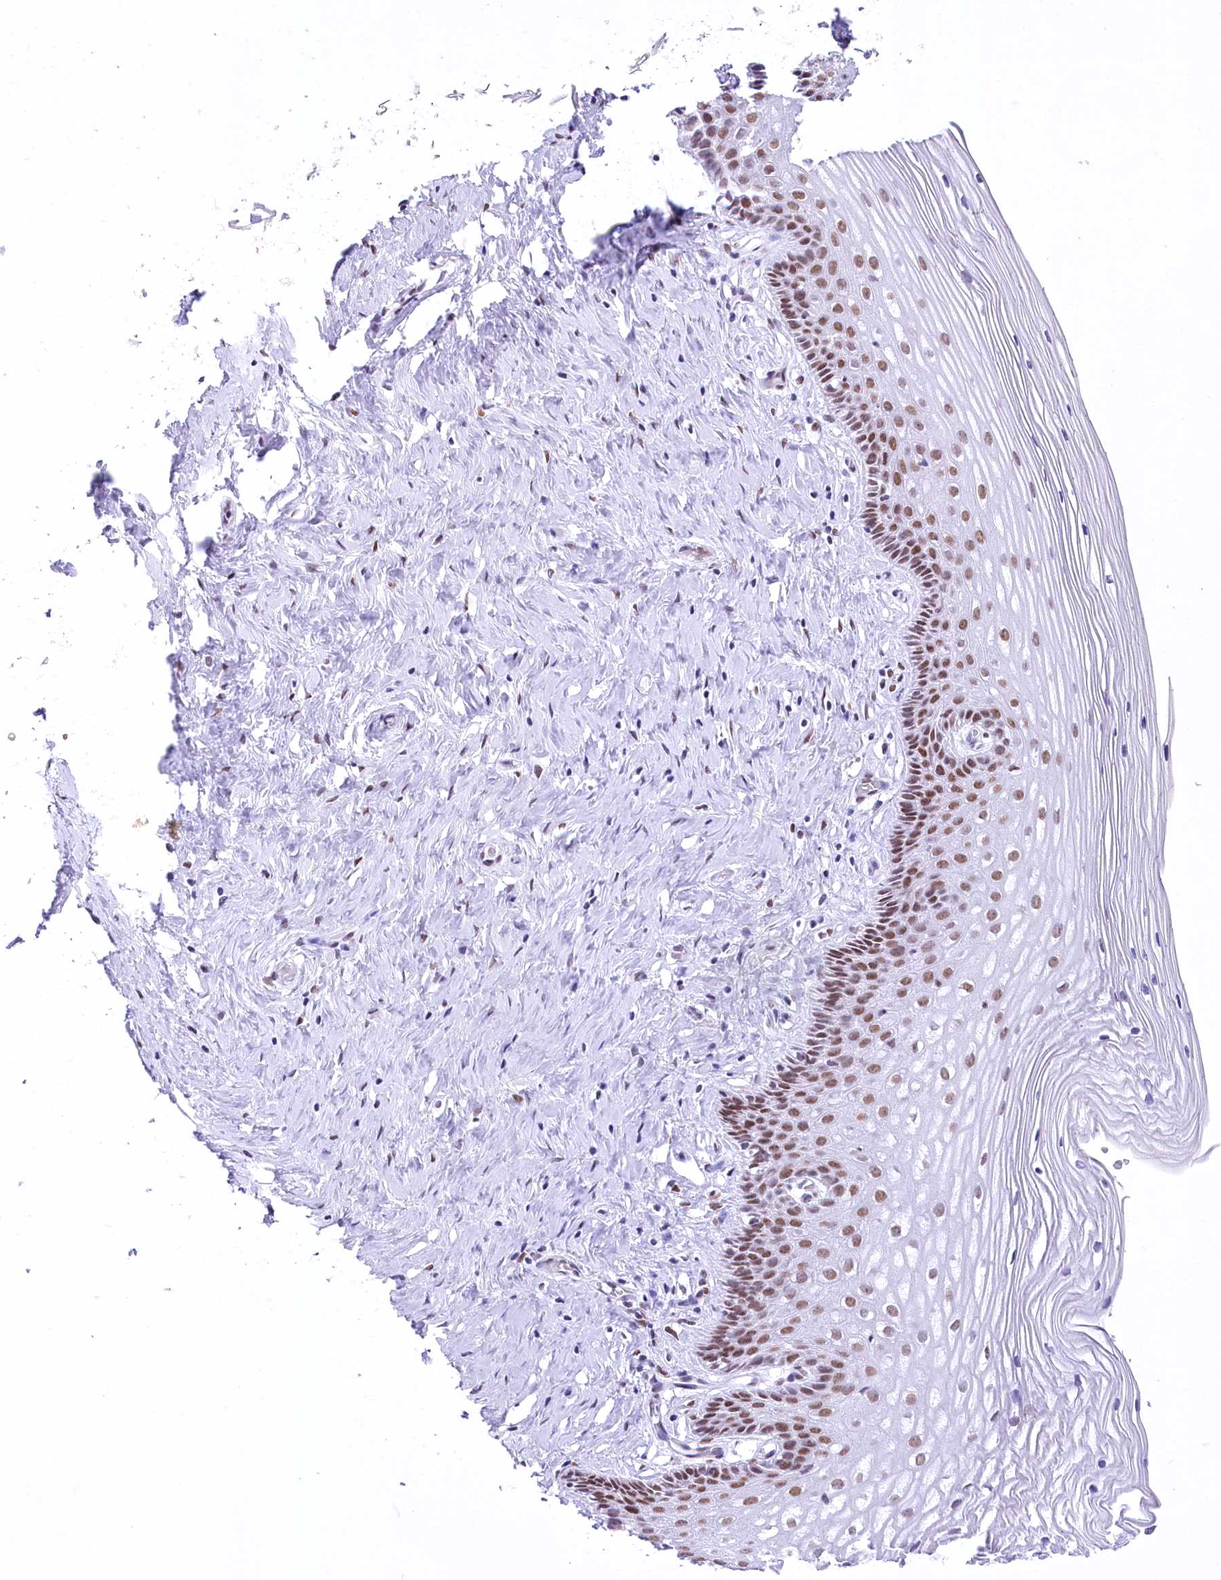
{"staining": {"intensity": "moderate", "quantity": "<25%", "location": "nuclear"}, "tissue": "cervix", "cell_type": "Glandular cells", "image_type": "normal", "snomed": [{"axis": "morphology", "description": "Normal tissue, NOS"}, {"axis": "topography", "description": "Cervix"}], "caption": "Moderate nuclear protein positivity is seen in about <25% of glandular cells in cervix.", "gene": "HNRNPA0", "patient": {"sex": "female", "age": 33}}